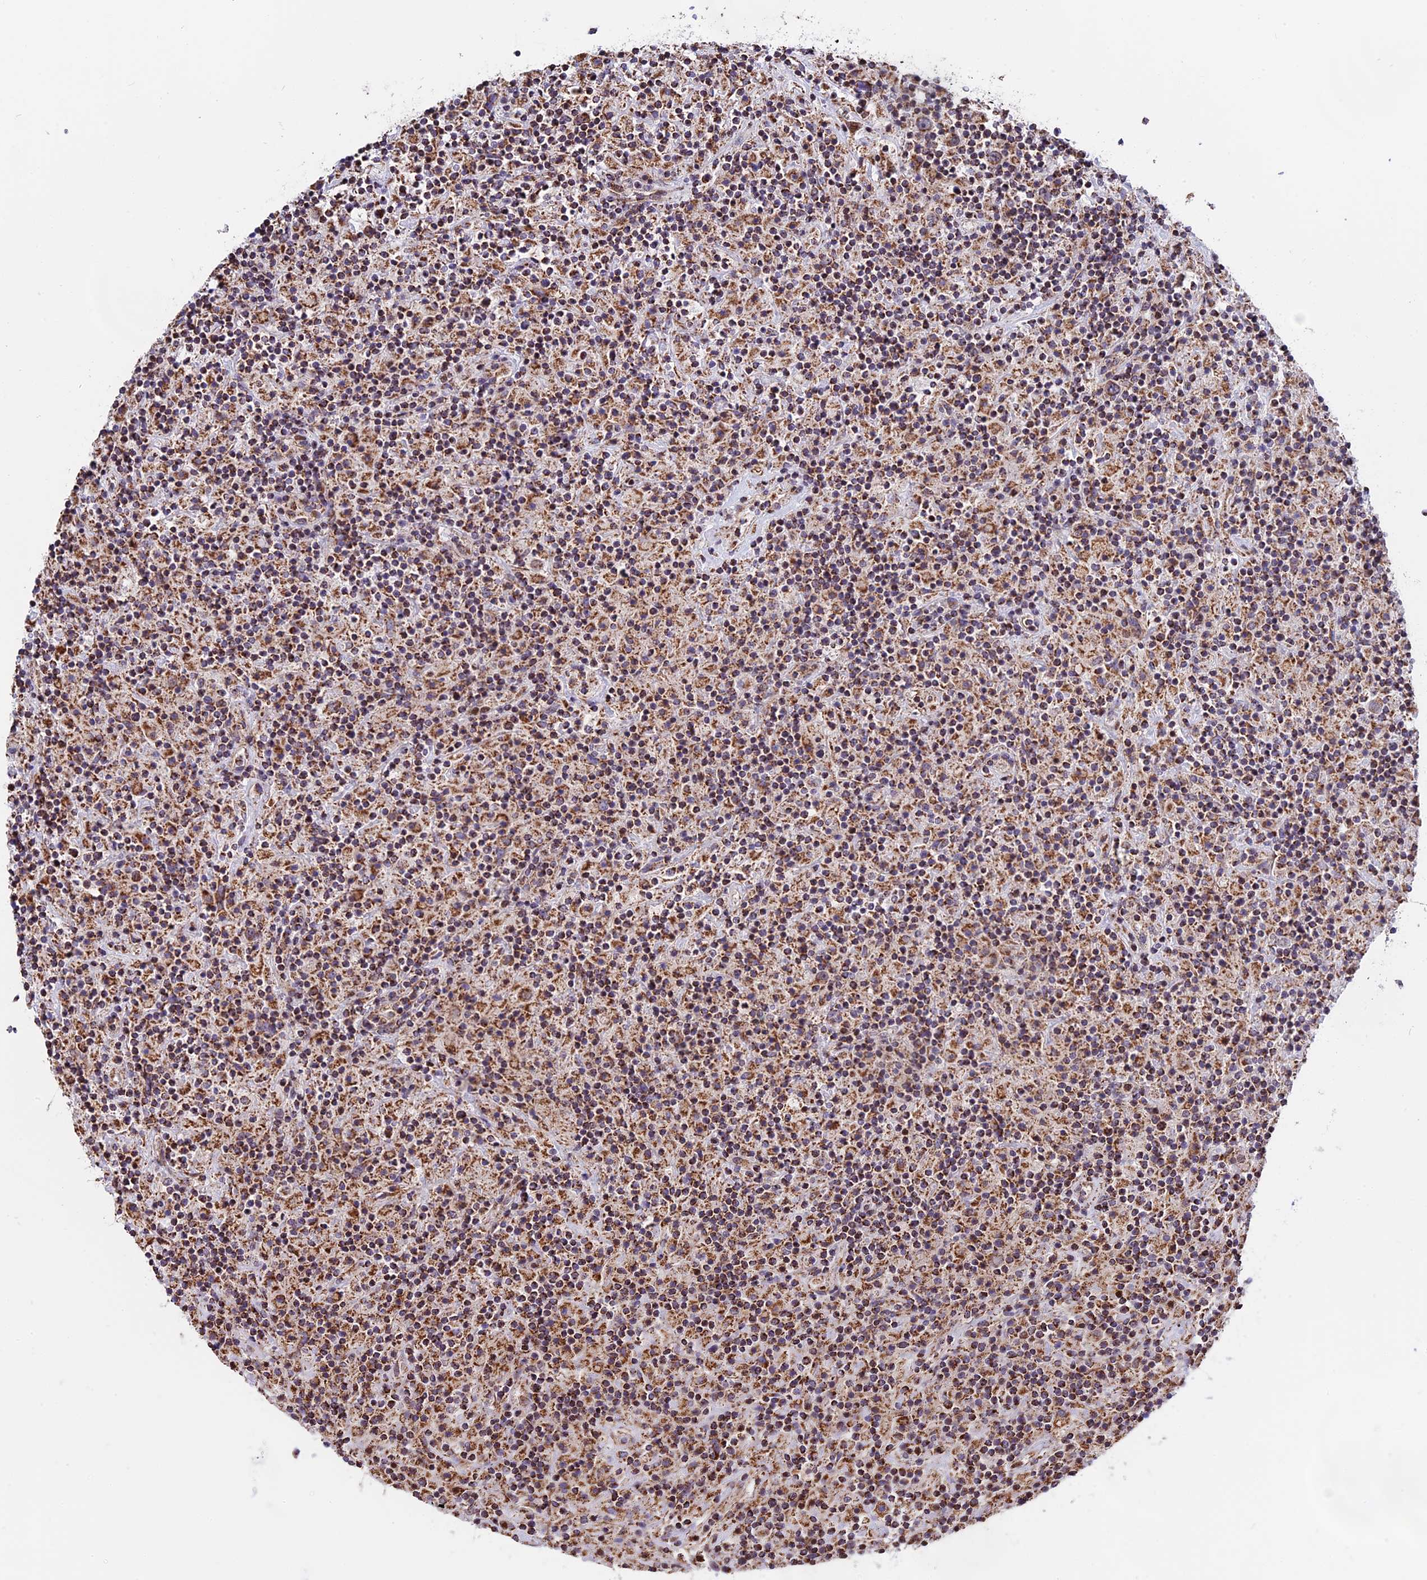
{"staining": {"intensity": "weak", "quantity": ">75%", "location": "cytoplasmic/membranous"}, "tissue": "lymphoma", "cell_type": "Tumor cells", "image_type": "cancer", "snomed": [{"axis": "morphology", "description": "Hodgkin's disease, NOS"}, {"axis": "topography", "description": "Lymph node"}], "caption": "Immunohistochemistry (IHC) (DAB (3,3'-diaminobenzidine)) staining of Hodgkin's disease demonstrates weak cytoplasmic/membranous protein positivity in about >75% of tumor cells.", "gene": "FAM174C", "patient": {"sex": "male", "age": 70}}